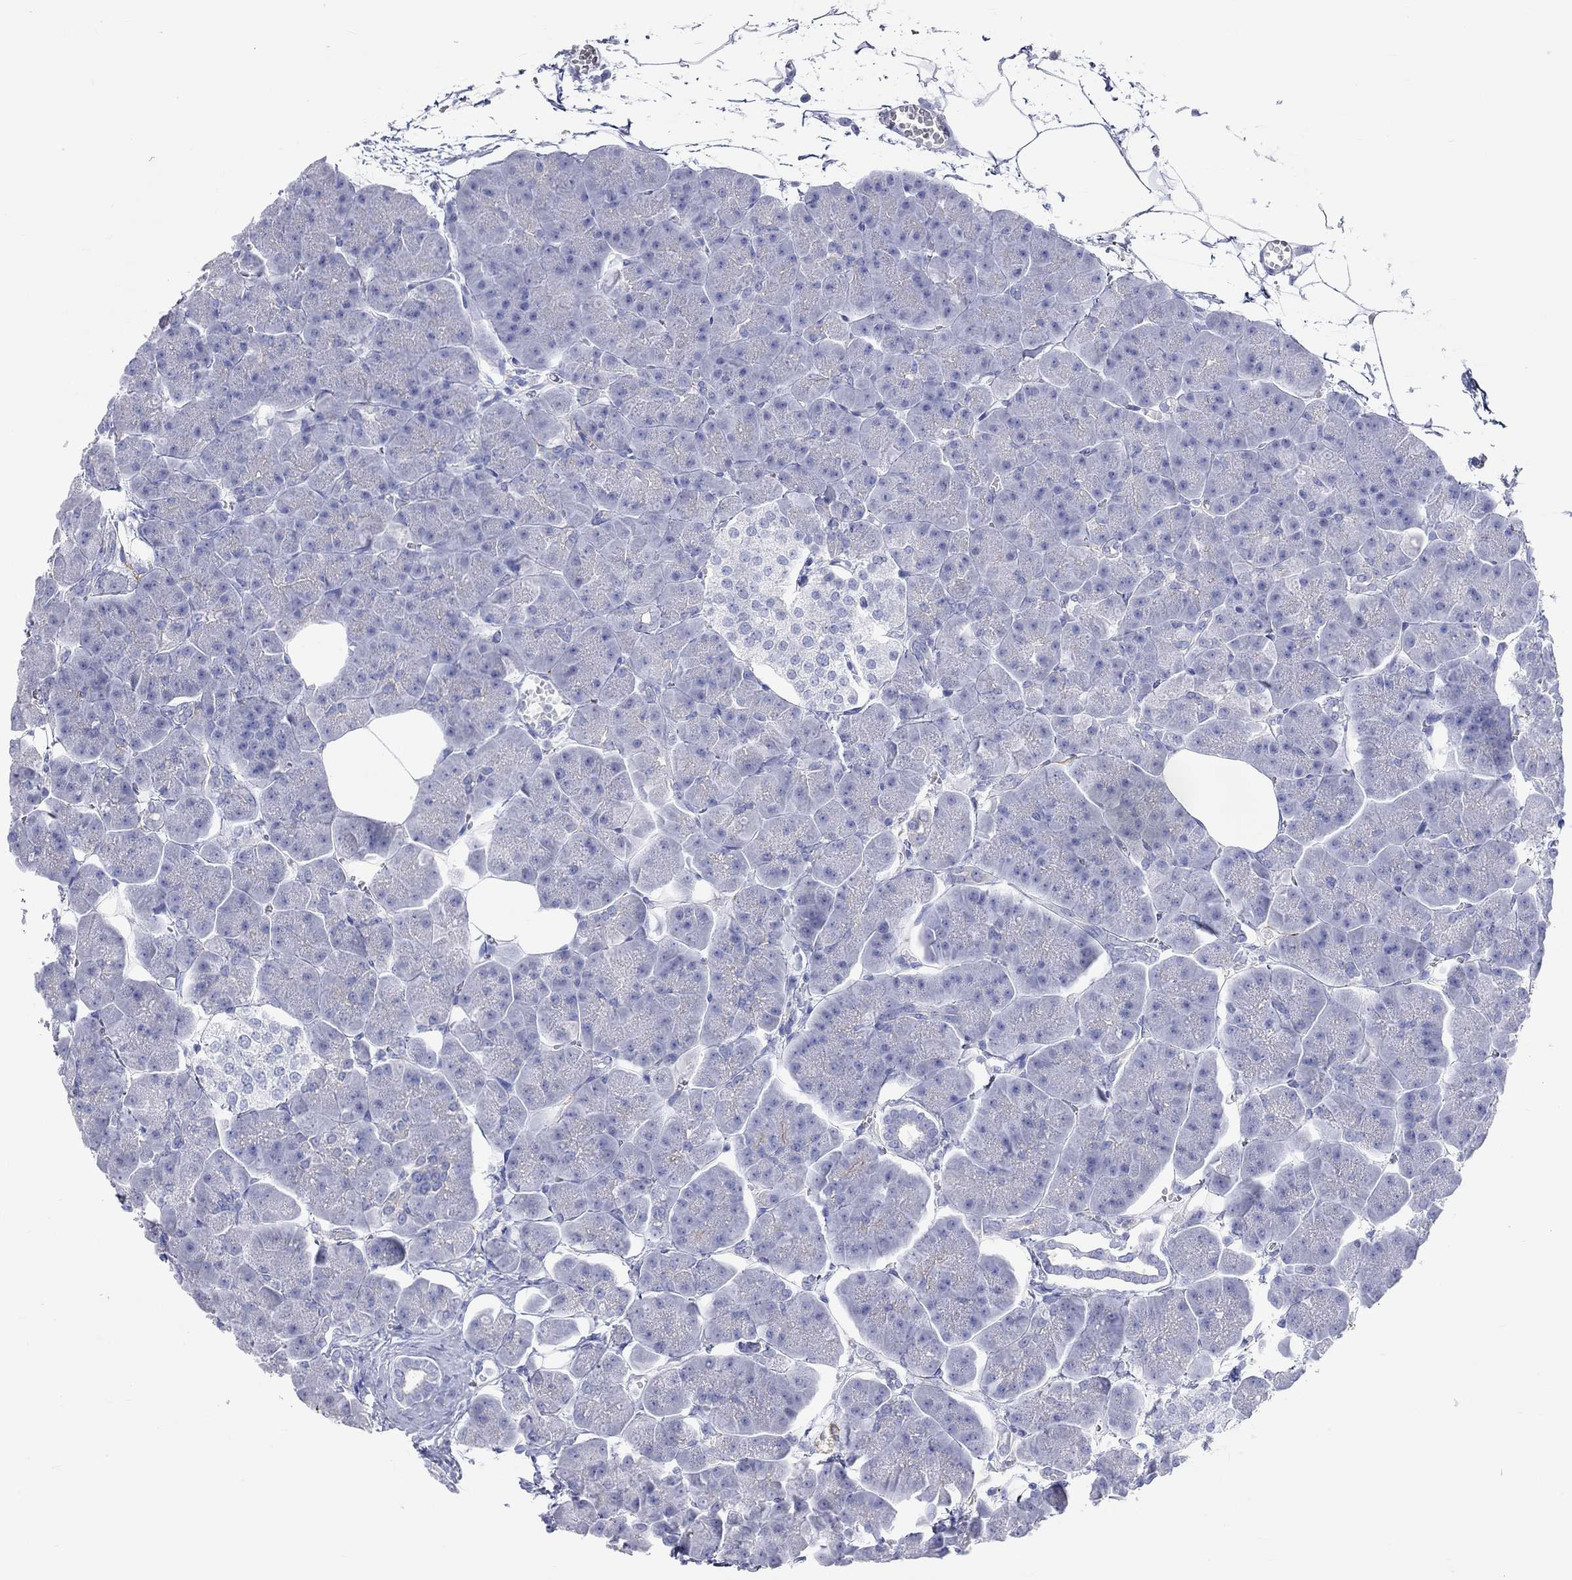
{"staining": {"intensity": "moderate", "quantity": "<25%", "location": "cytoplasmic/membranous"}, "tissue": "pancreas", "cell_type": "Exocrine glandular cells", "image_type": "normal", "snomed": [{"axis": "morphology", "description": "Normal tissue, NOS"}, {"axis": "topography", "description": "Adipose tissue"}, {"axis": "topography", "description": "Pancreas"}, {"axis": "topography", "description": "Peripheral nerve tissue"}], "caption": "Human pancreas stained with a brown dye reveals moderate cytoplasmic/membranous positive expression in about <25% of exocrine glandular cells.", "gene": "SPATA9", "patient": {"sex": "female", "age": 58}}